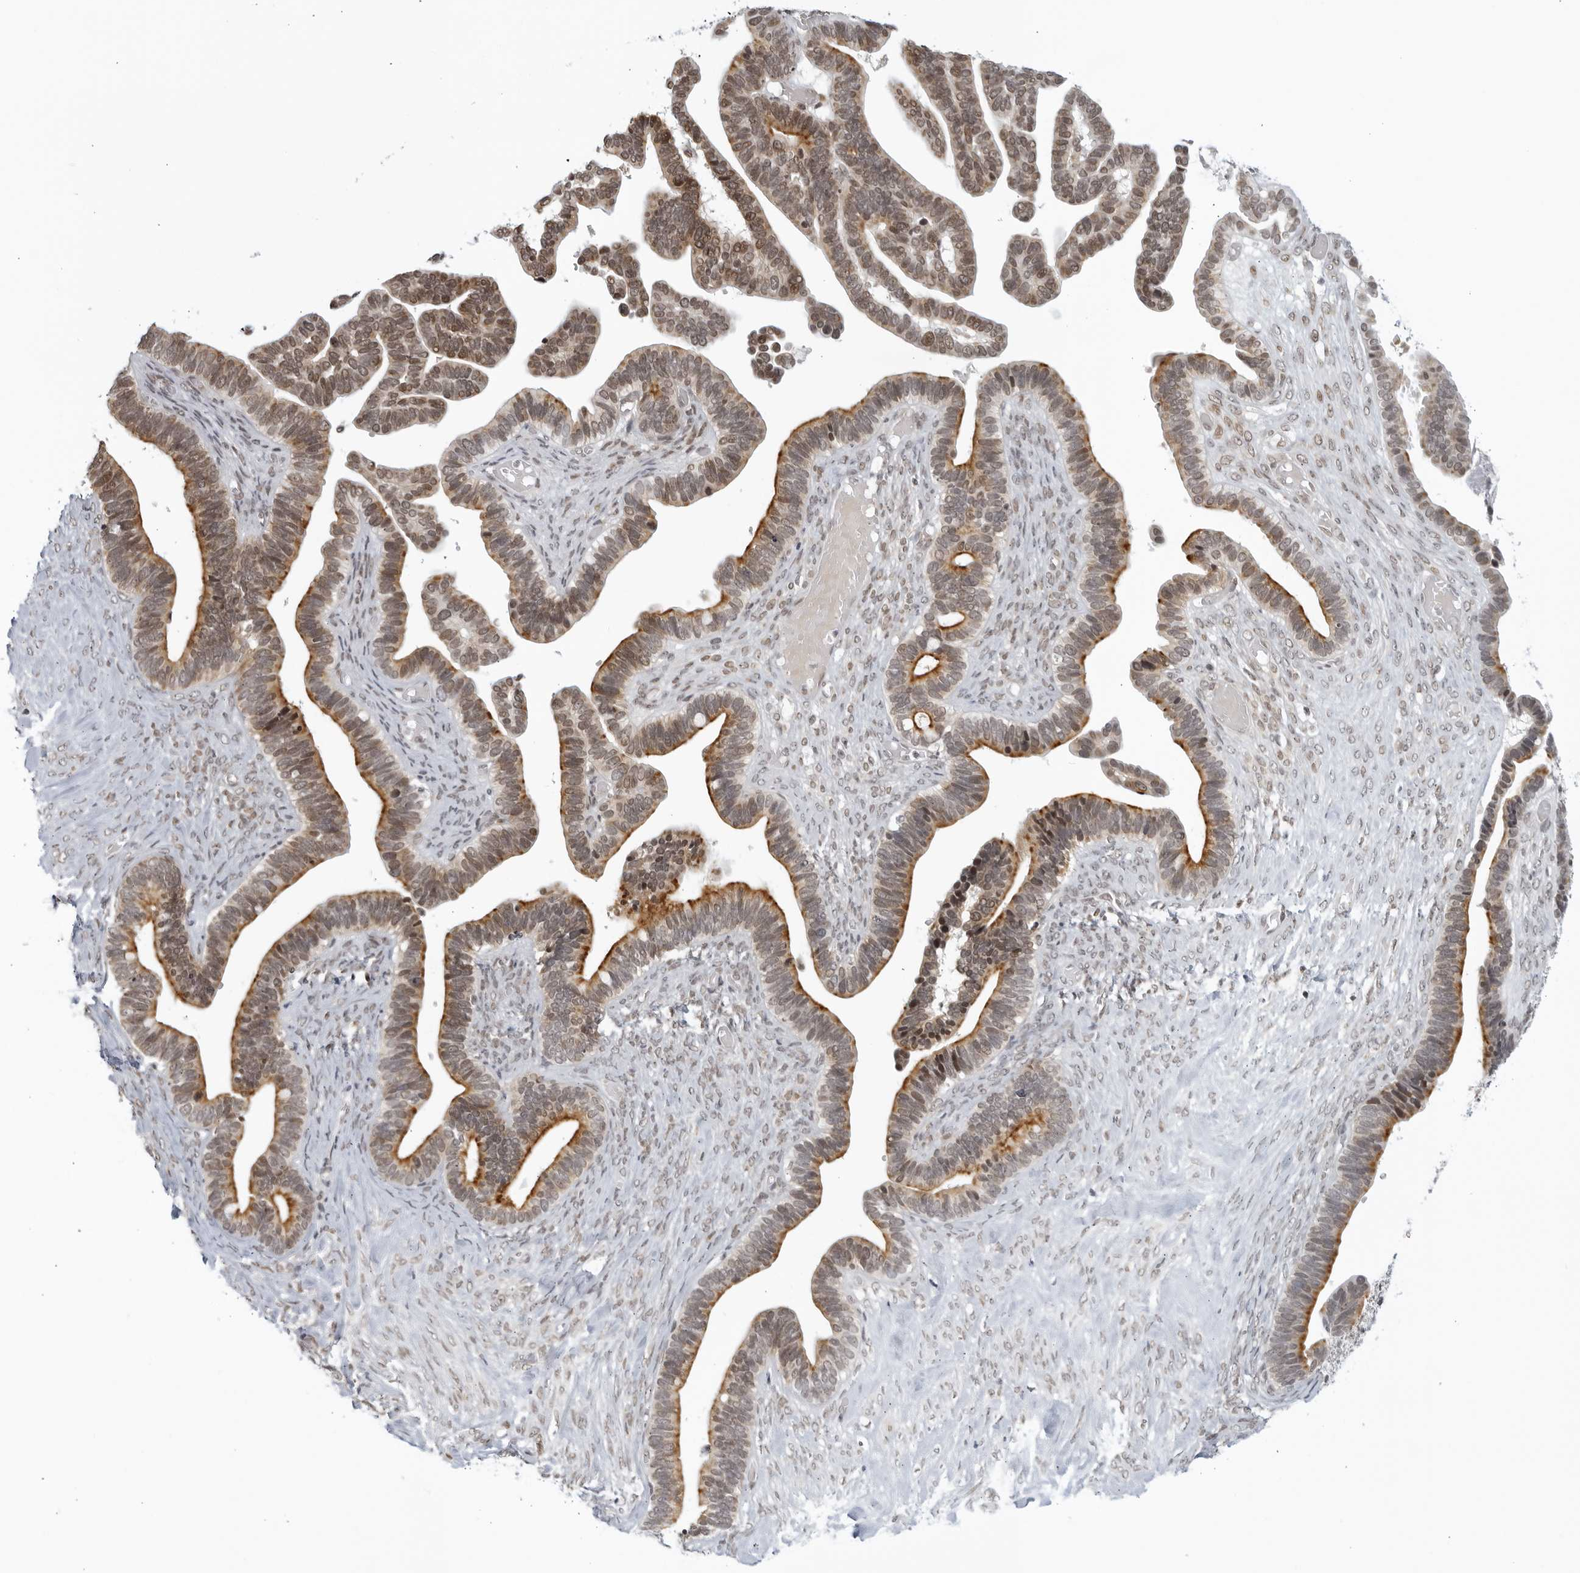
{"staining": {"intensity": "strong", "quantity": "<25%", "location": "cytoplasmic/membranous"}, "tissue": "ovarian cancer", "cell_type": "Tumor cells", "image_type": "cancer", "snomed": [{"axis": "morphology", "description": "Cystadenocarcinoma, serous, NOS"}, {"axis": "topography", "description": "Ovary"}], "caption": "Strong cytoplasmic/membranous protein positivity is identified in approximately <25% of tumor cells in ovarian cancer (serous cystadenocarcinoma).", "gene": "RAB11FIP3", "patient": {"sex": "female", "age": 56}}